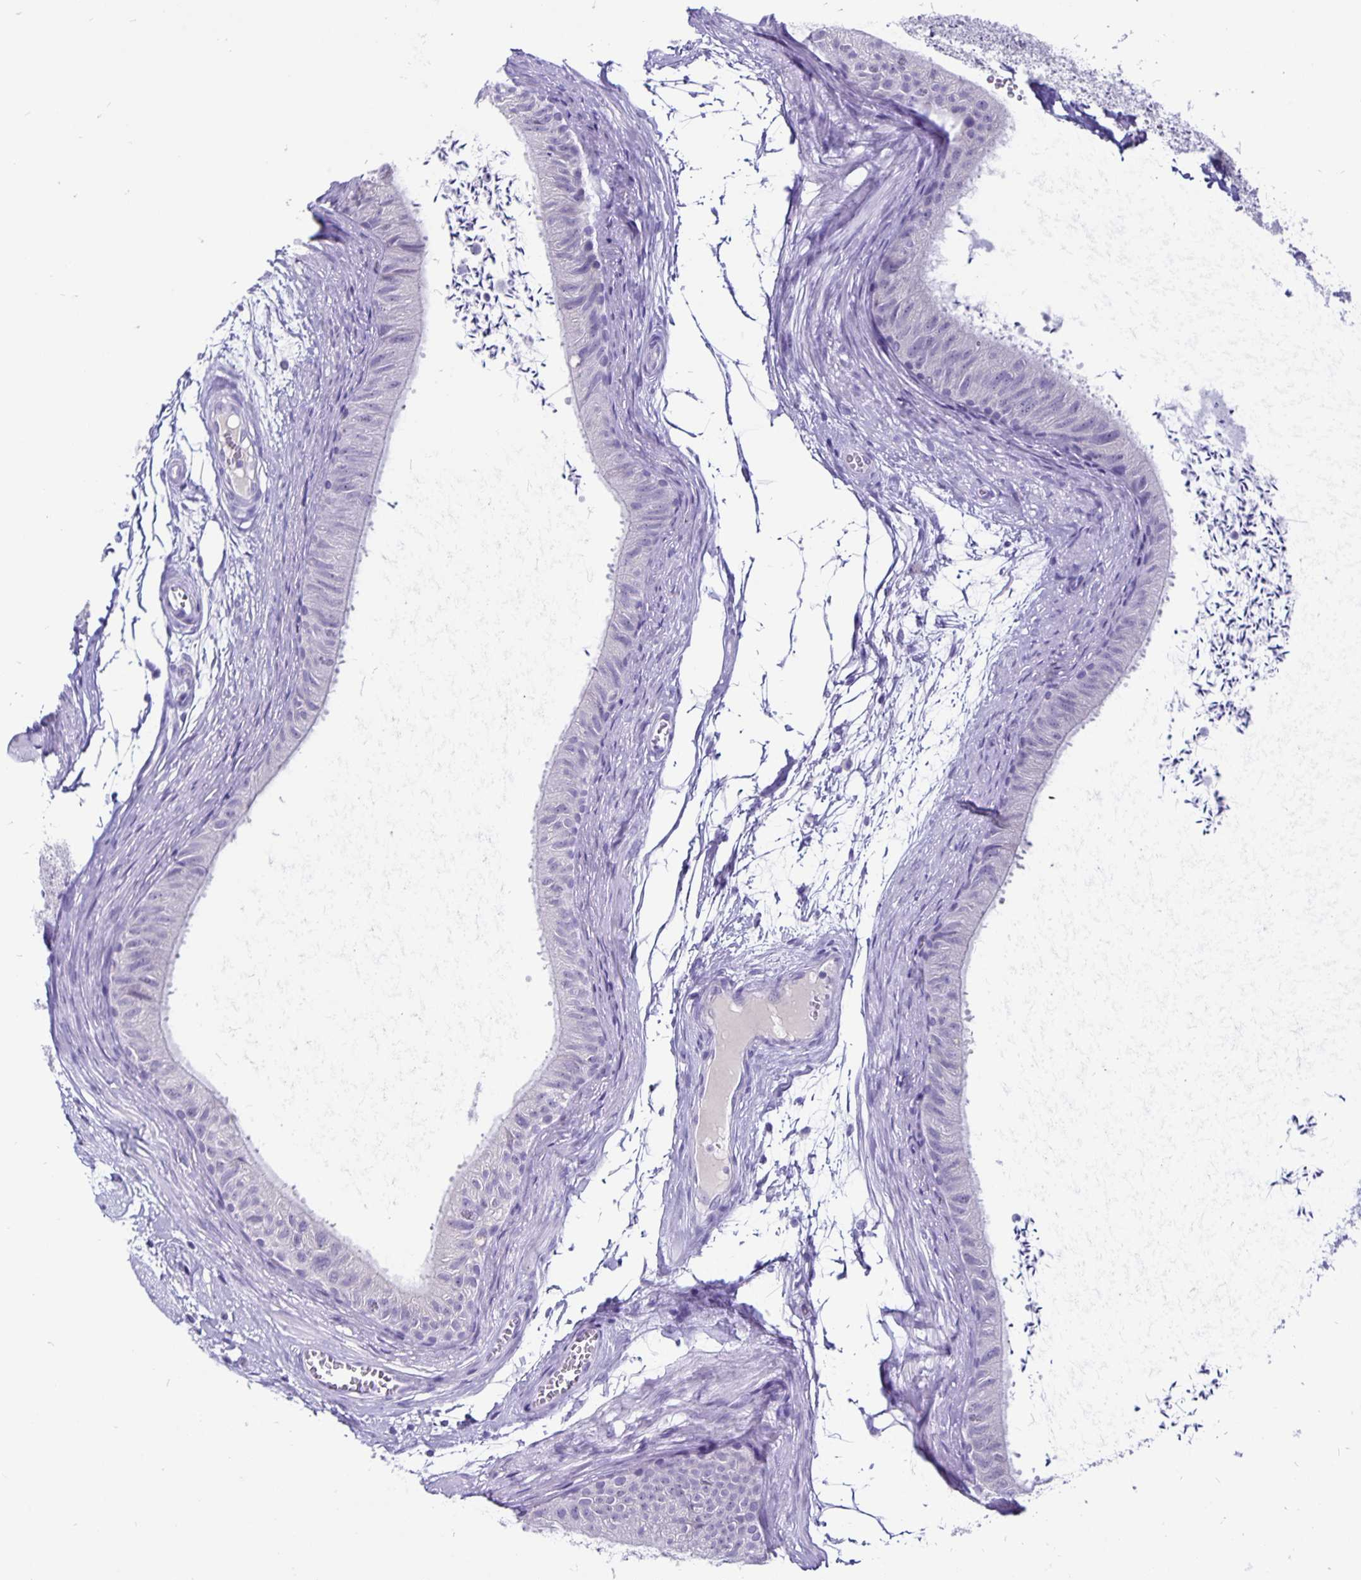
{"staining": {"intensity": "negative", "quantity": "none", "location": "none"}, "tissue": "epididymis", "cell_type": "Glandular cells", "image_type": "normal", "snomed": [{"axis": "morphology", "description": "Normal tissue, NOS"}, {"axis": "topography", "description": "Epididymis, spermatic cord, NOS"}, {"axis": "topography", "description": "Epididymis"}, {"axis": "topography", "description": "Peripheral nerve tissue"}], "caption": "Immunohistochemistry of unremarkable epididymis shows no staining in glandular cells. Brightfield microscopy of immunohistochemistry stained with DAB (3,3'-diaminobenzidine) (brown) and hematoxylin (blue), captured at high magnification.", "gene": "ODF3B", "patient": {"sex": "male", "age": 29}}